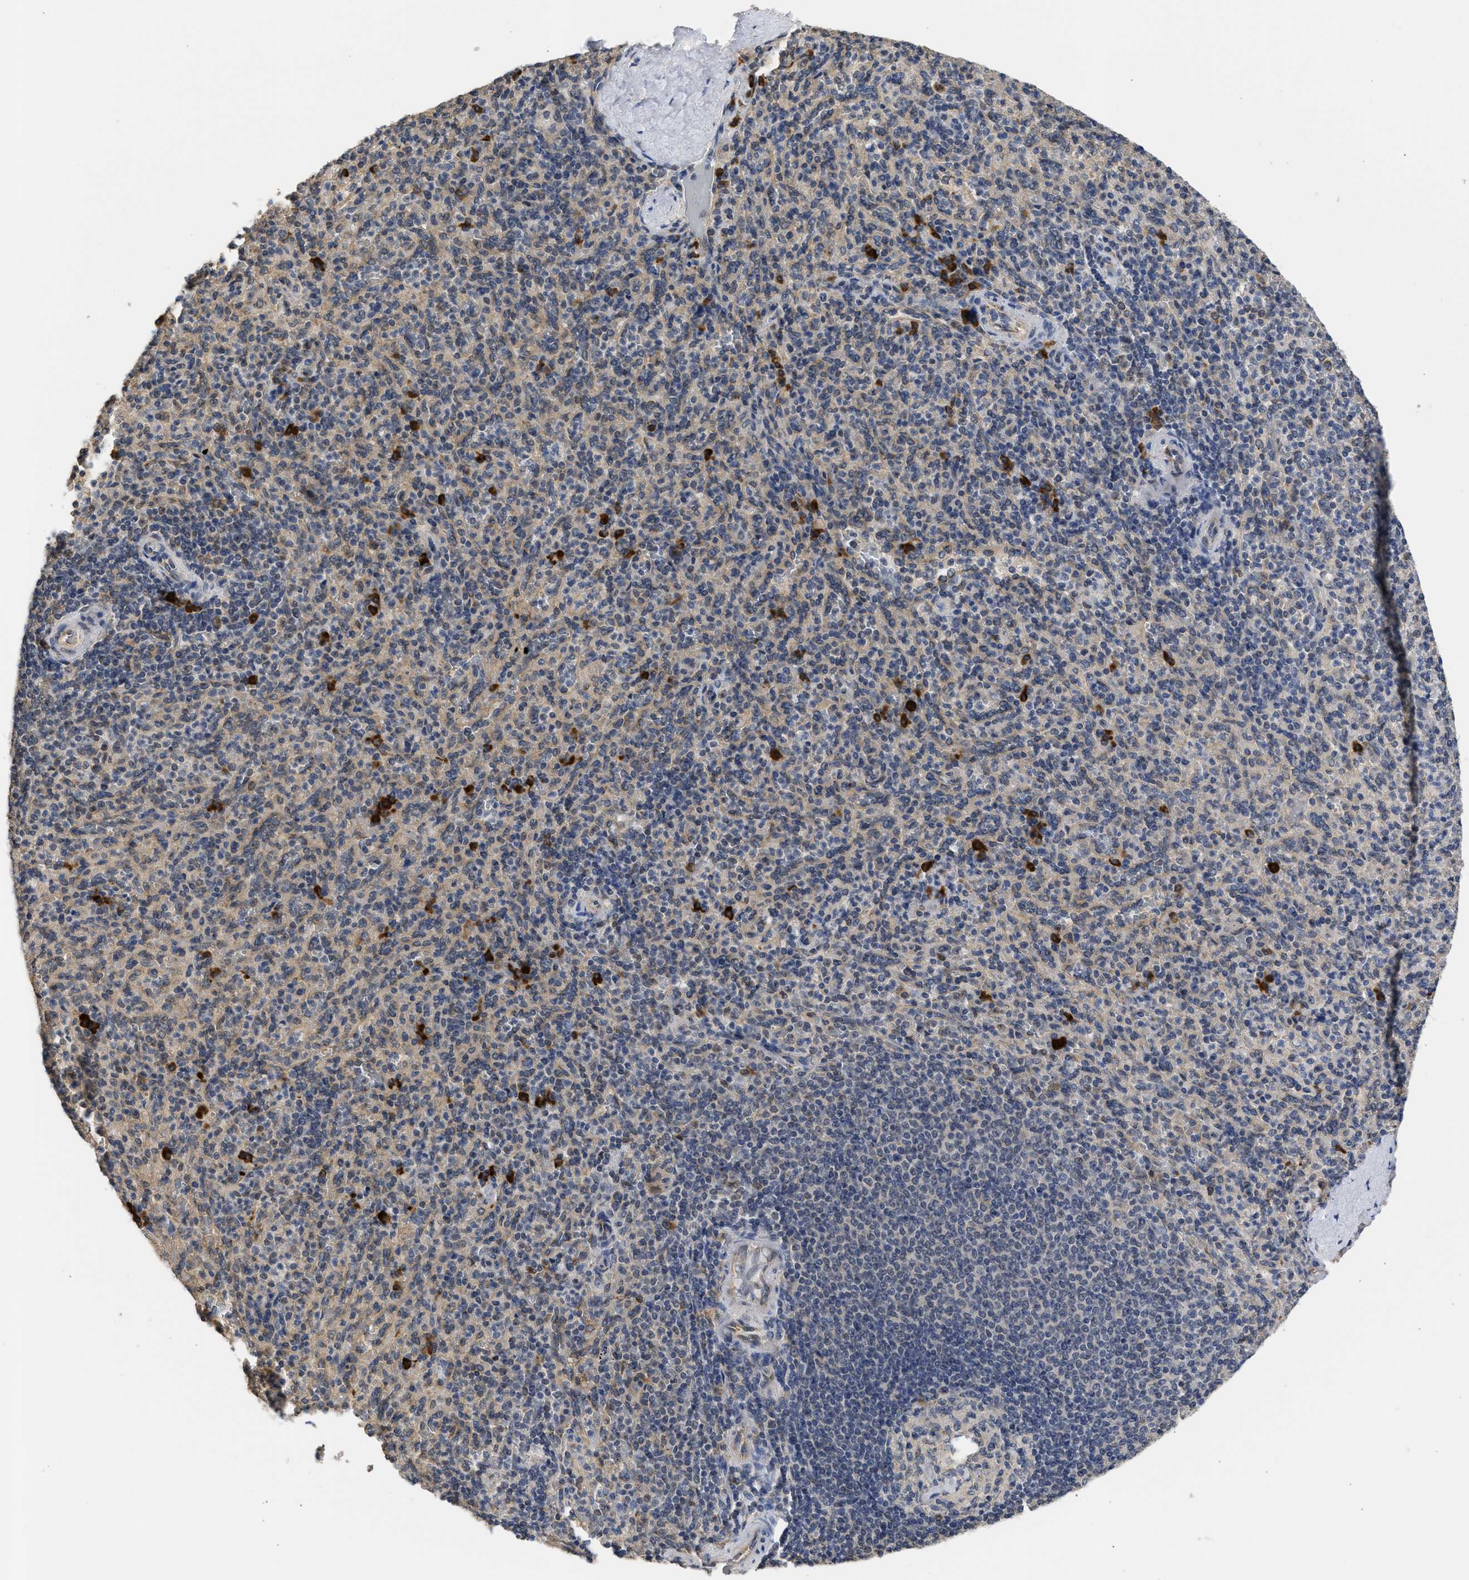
{"staining": {"intensity": "strong", "quantity": "<25%", "location": "cytoplasmic/membranous"}, "tissue": "spleen", "cell_type": "Cells in red pulp", "image_type": "normal", "snomed": [{"axis": "morphology", "description": "Normal tissue, NOS"}, {"axis": "topography", "description": "Spleen"}], "caption": "Protein staining of normal spleen demonstrates strong cytoplasmic/membranous staining in about <25% of cells in red pulp.", "gene": "DNAJC1", "patient": {"sex": "male", "age": 36}}